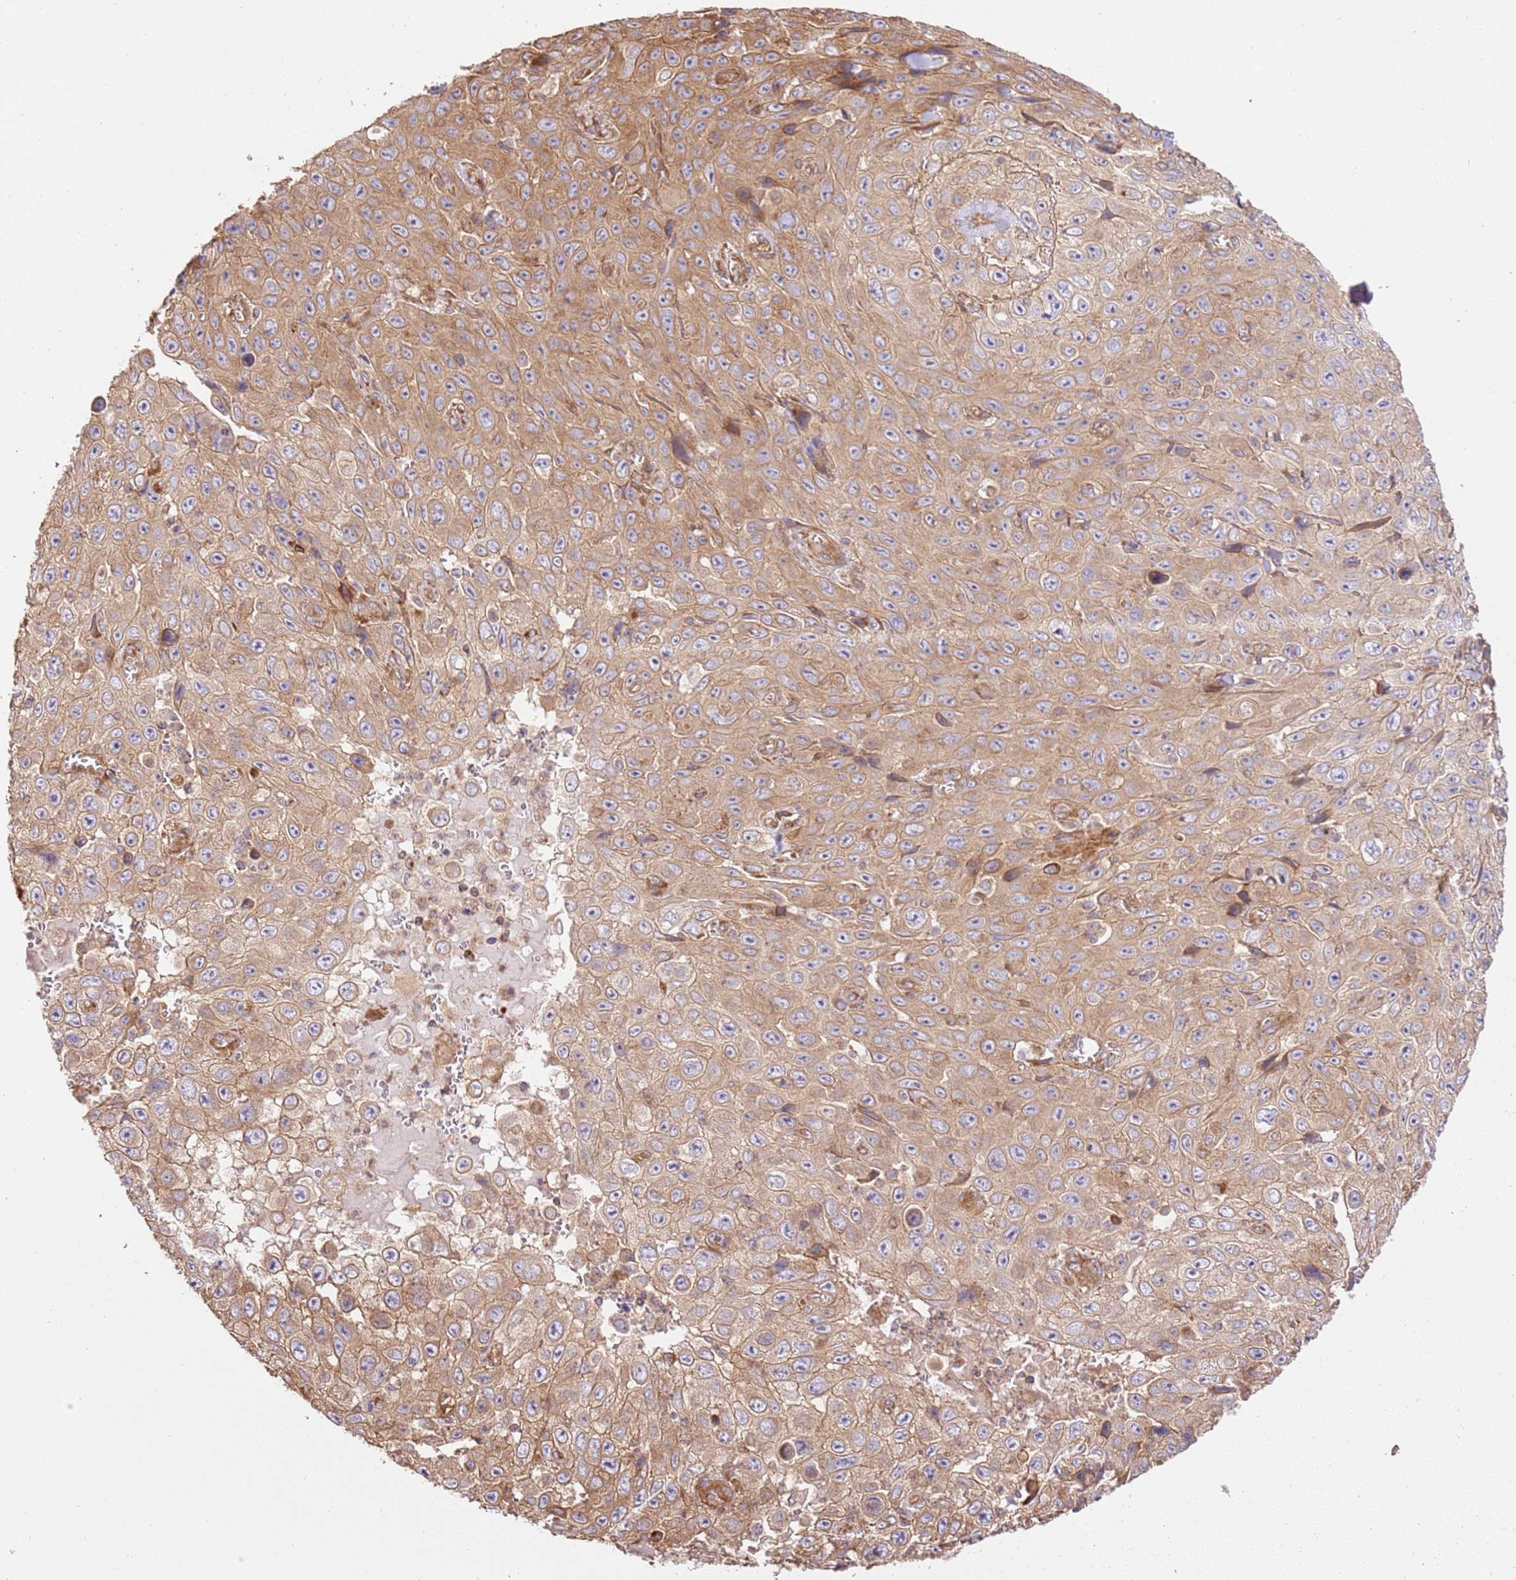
{"staining": {"intensity": "moderate", "quantity": ">75%", "location": "cytoplasmic/membranous"}, "tissue": "skin cancer", "cell_type": "Tumor cells", "image_type": "cancer", "snomed": [{"axis": "morphology", "description": "Squamous cell carcinoma, NOS"}, {"axis": "topography", "description": "Skin"}], "caption": "Brown immunohistochemical staining in human skin cancer displays moderate cytoplasmic/membranous staining in about >75% of tumor cells.", "gene": "ZBTB39", "patient": {"sex": "male", "age": 82}}